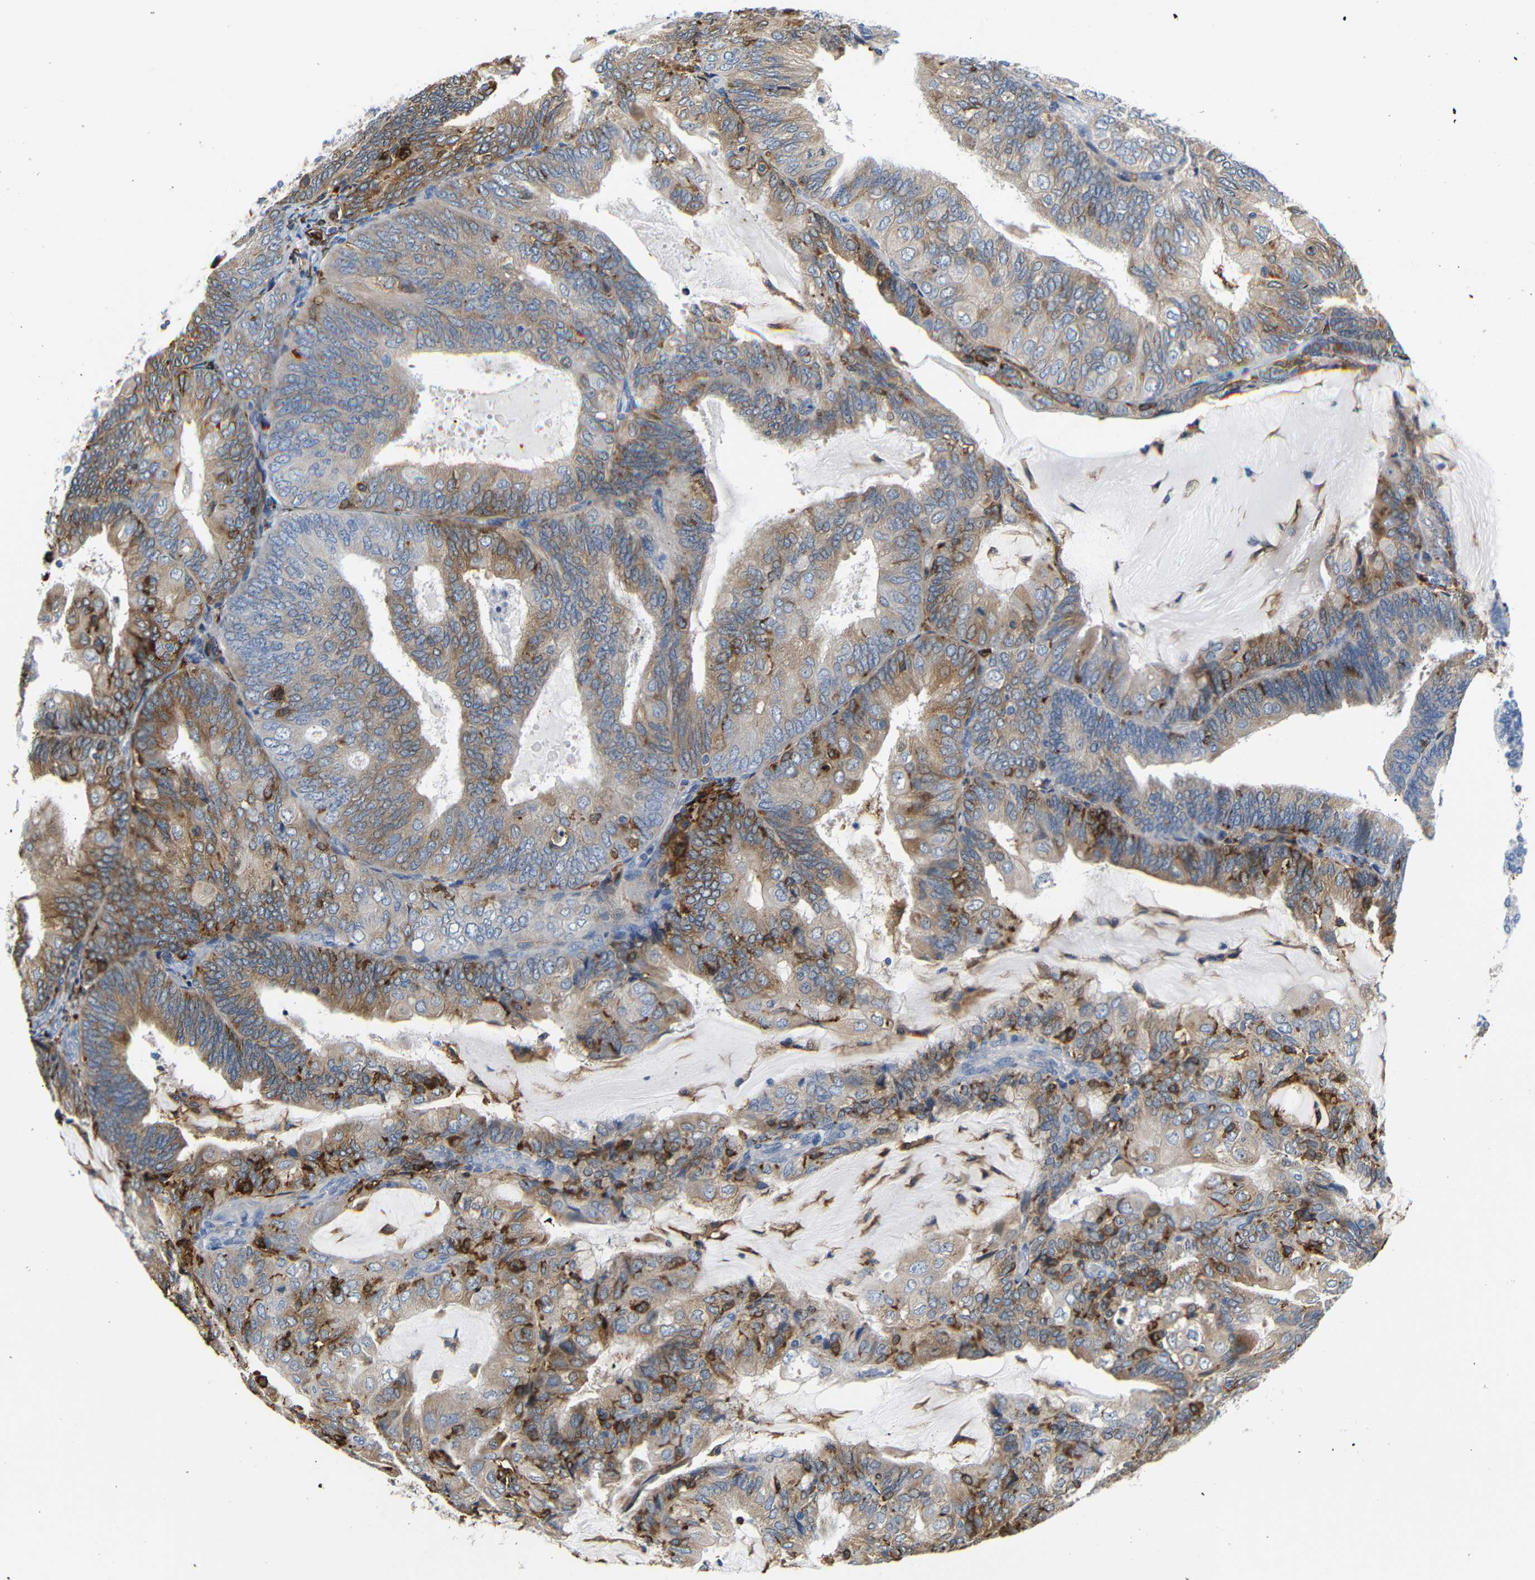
{"staining": {"intensity": "moderate", "quantity": "25%-75%", "location": "cytoplasmic/membranous"}, "tissue": "endometrial cancer", "cell_type": "Tumor cells", "image_type": "cancer", "snomed": [{"axis": "morphology", "description": "Adenocarcinoma, NOS"}, {"axis": "topography", "description": "Endometrium"}], "caption": "Immunohistochemical staining of adenocarcinoma (endometrial) reveals moderate cytoplasmic/membranous protein staining in about 25%-75% of tumor cells.", "gene": "HLA-DQB1", "patient": {"sex": "female", "age": 81}}